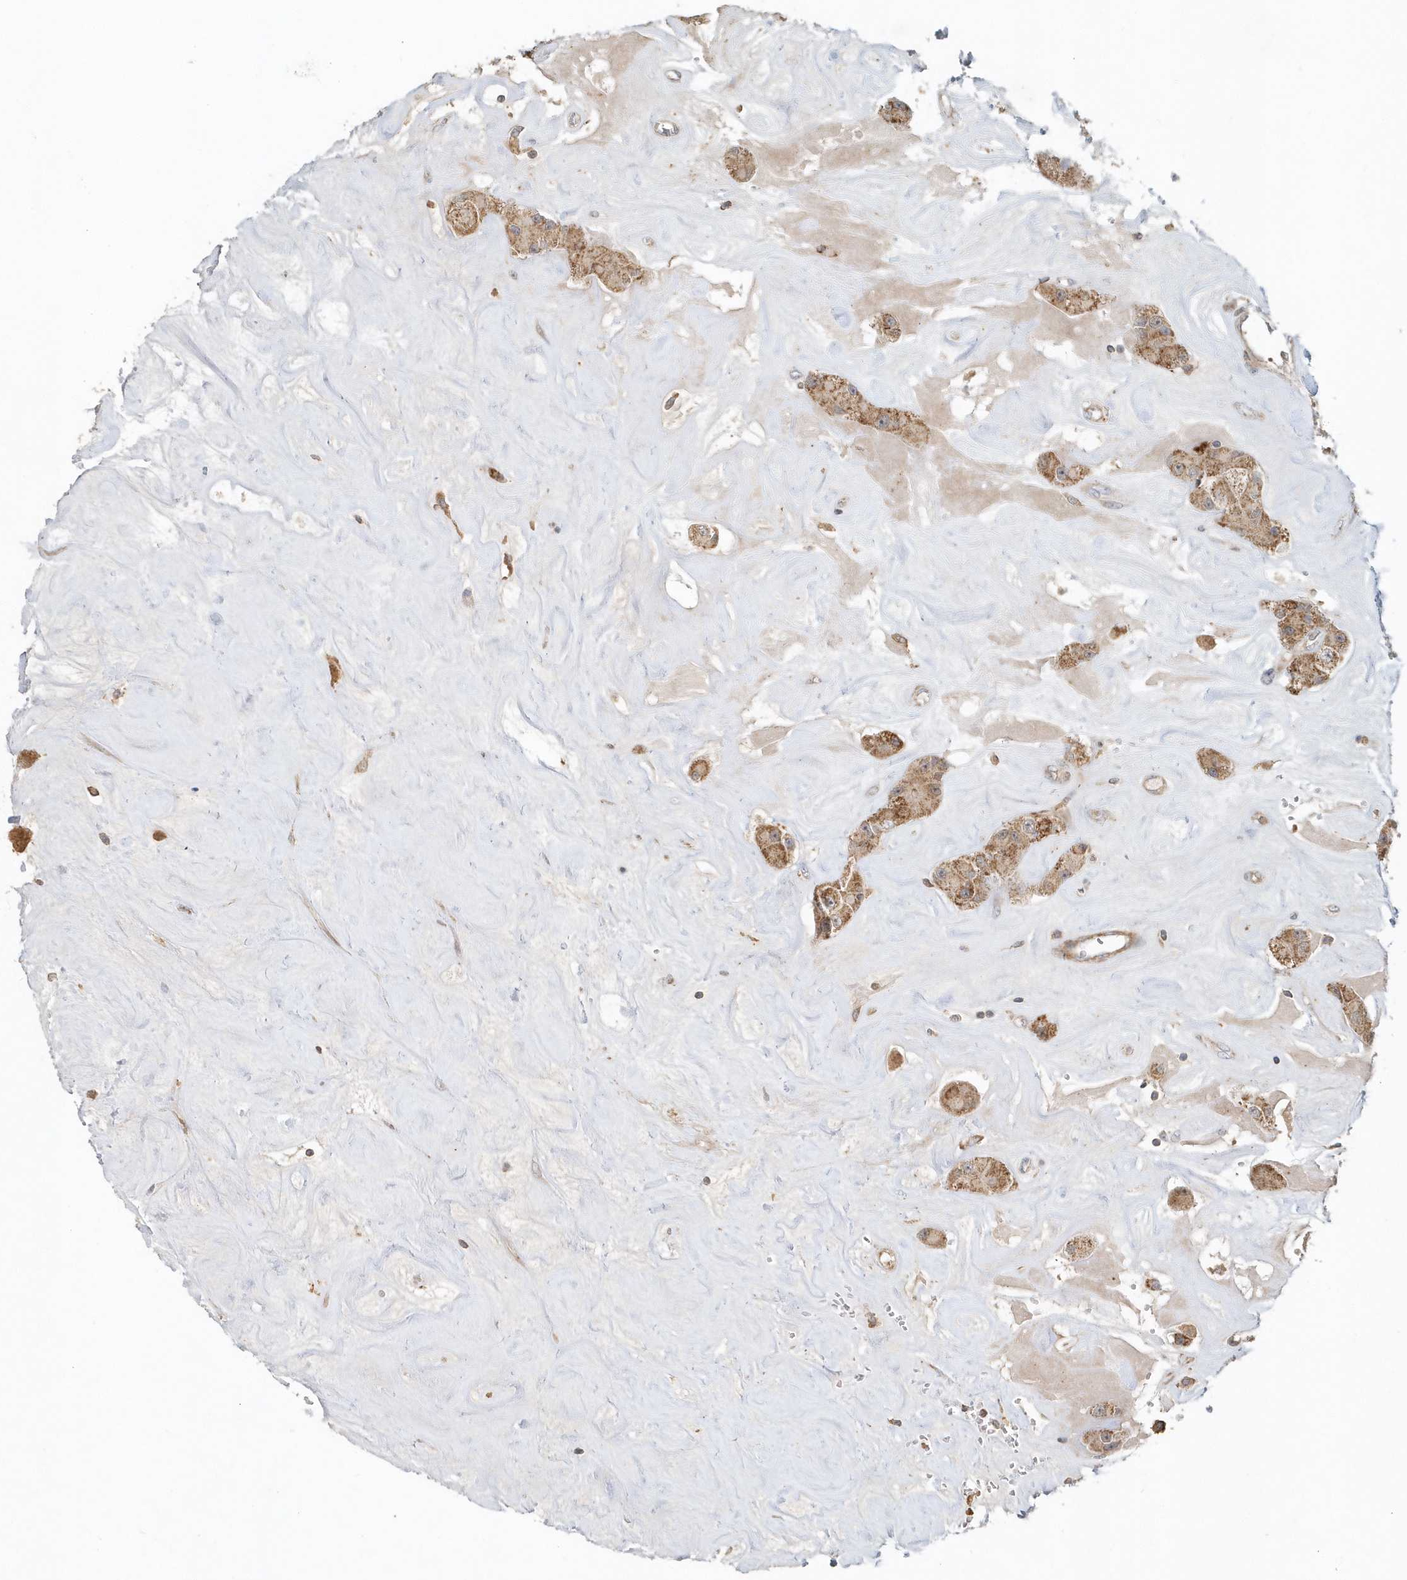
{"staining": {"intensity": "moderate", "quantity": ">75%", "location": "cytoplasmic/membranous"}, "tissue": "carcinoid", "cell_type": "Tumor cells", "image_type": "cancer", "snomed": [{"axis": "morphology", "description": "Carcinoid, malignant, NOS"}, {"axis": "topography", "description": "Pancreas"}], "caption": "Carcinoid stained with a protein marker reveals moderate staining in tumor cells.", "gene": "MMUT", "patient": {"sex": "male", "age": 41}}